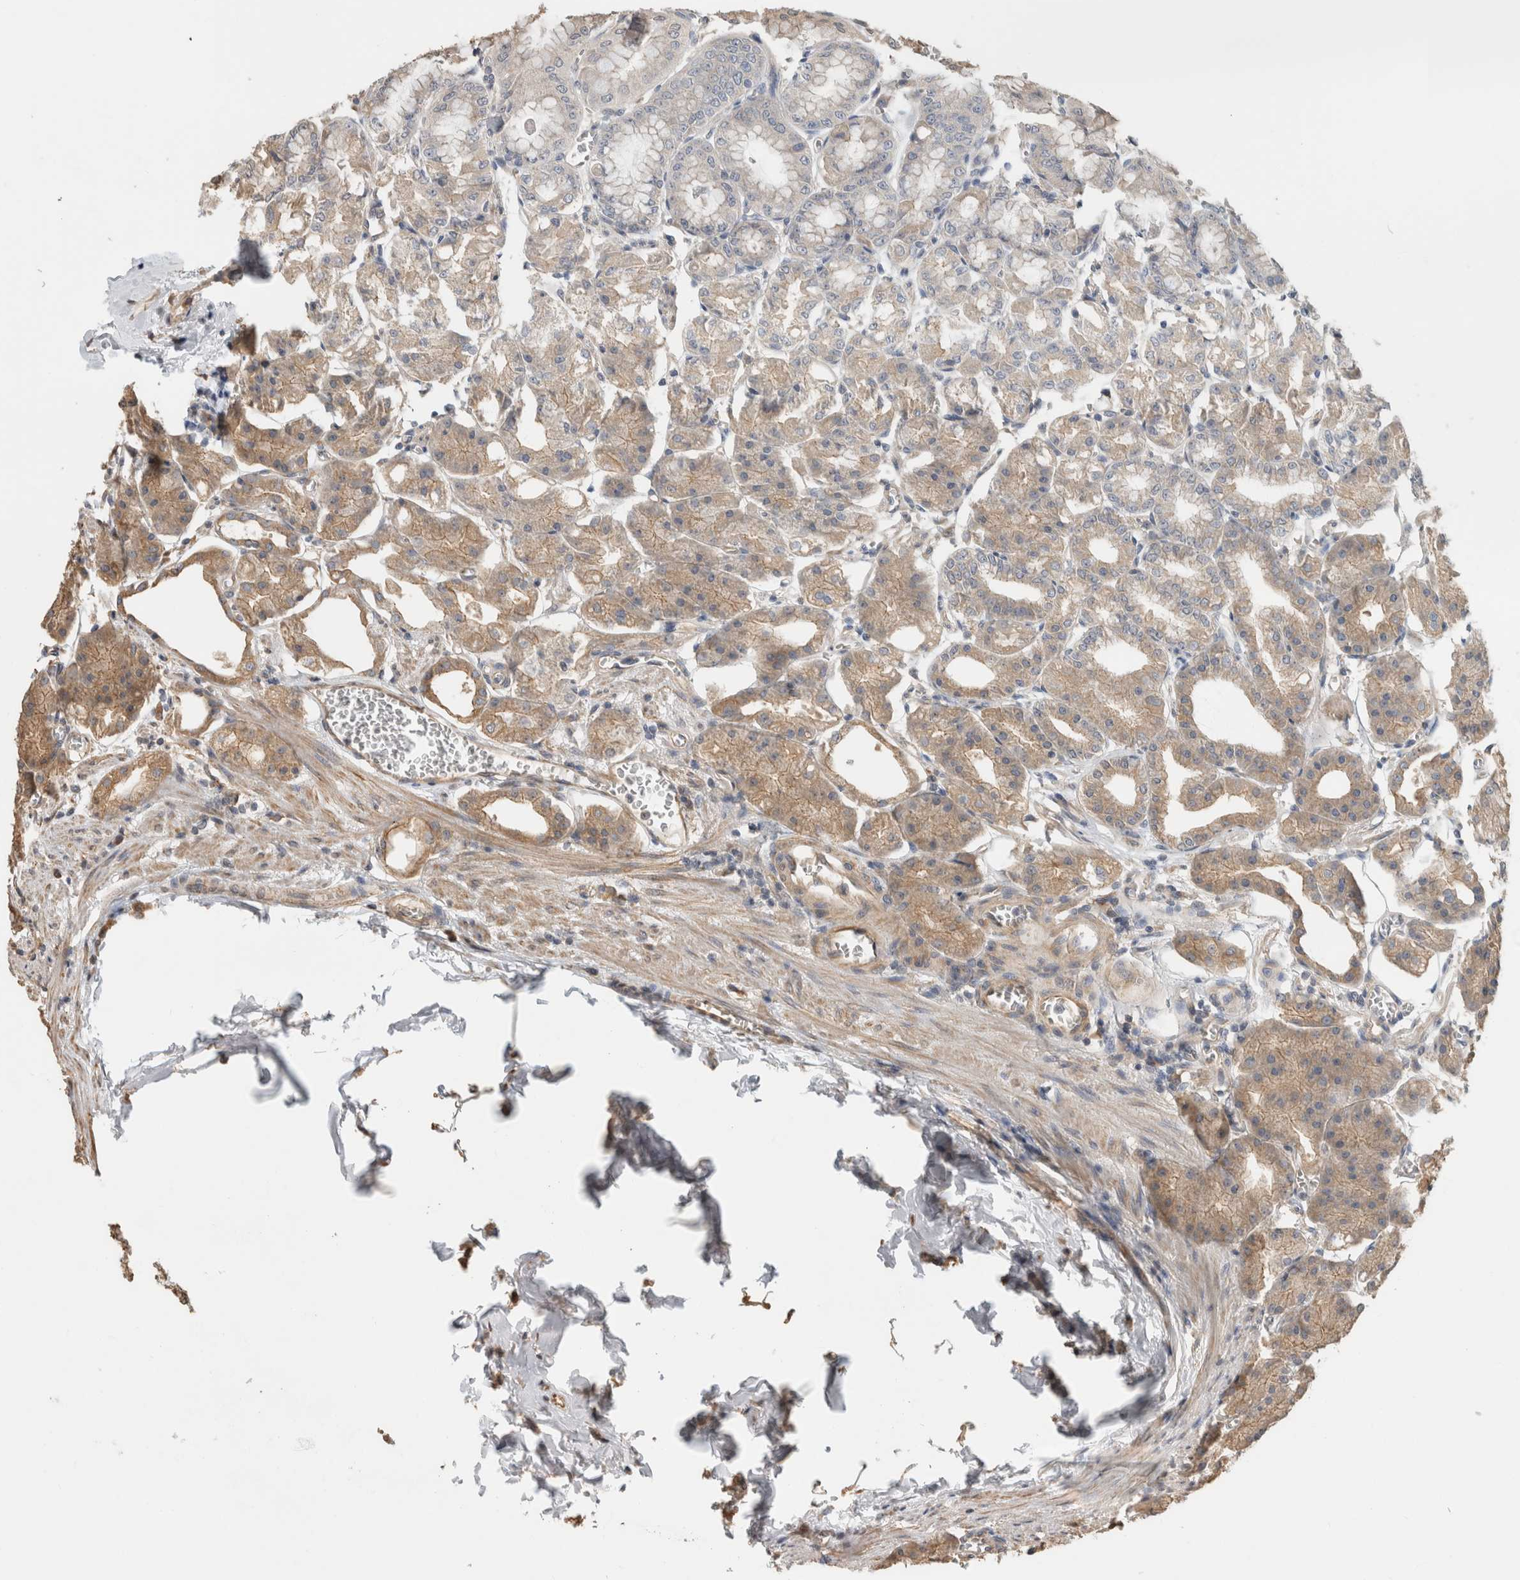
{"staining": {"intensity": "weak", "quantity": ">75%", "location": "cytoplasmic/membranous"}, "tissue": "stomach", "cell_type": "Glandular cells", "image_type": "normal", "snomed": [{"axis": "morphology", "description": "Normal tissue, NOS"}, {"axis": "topography", "description": "Stomach, lower"}], "caption": "A micrograph showing weak cytoplasmic/membranous positivity in about >75% of glandular cells in benign stomach, as visualized by brown immunohistochemical staining.", "gene": "CLIP1", "patient": {"sex": "male", "age": 71}}